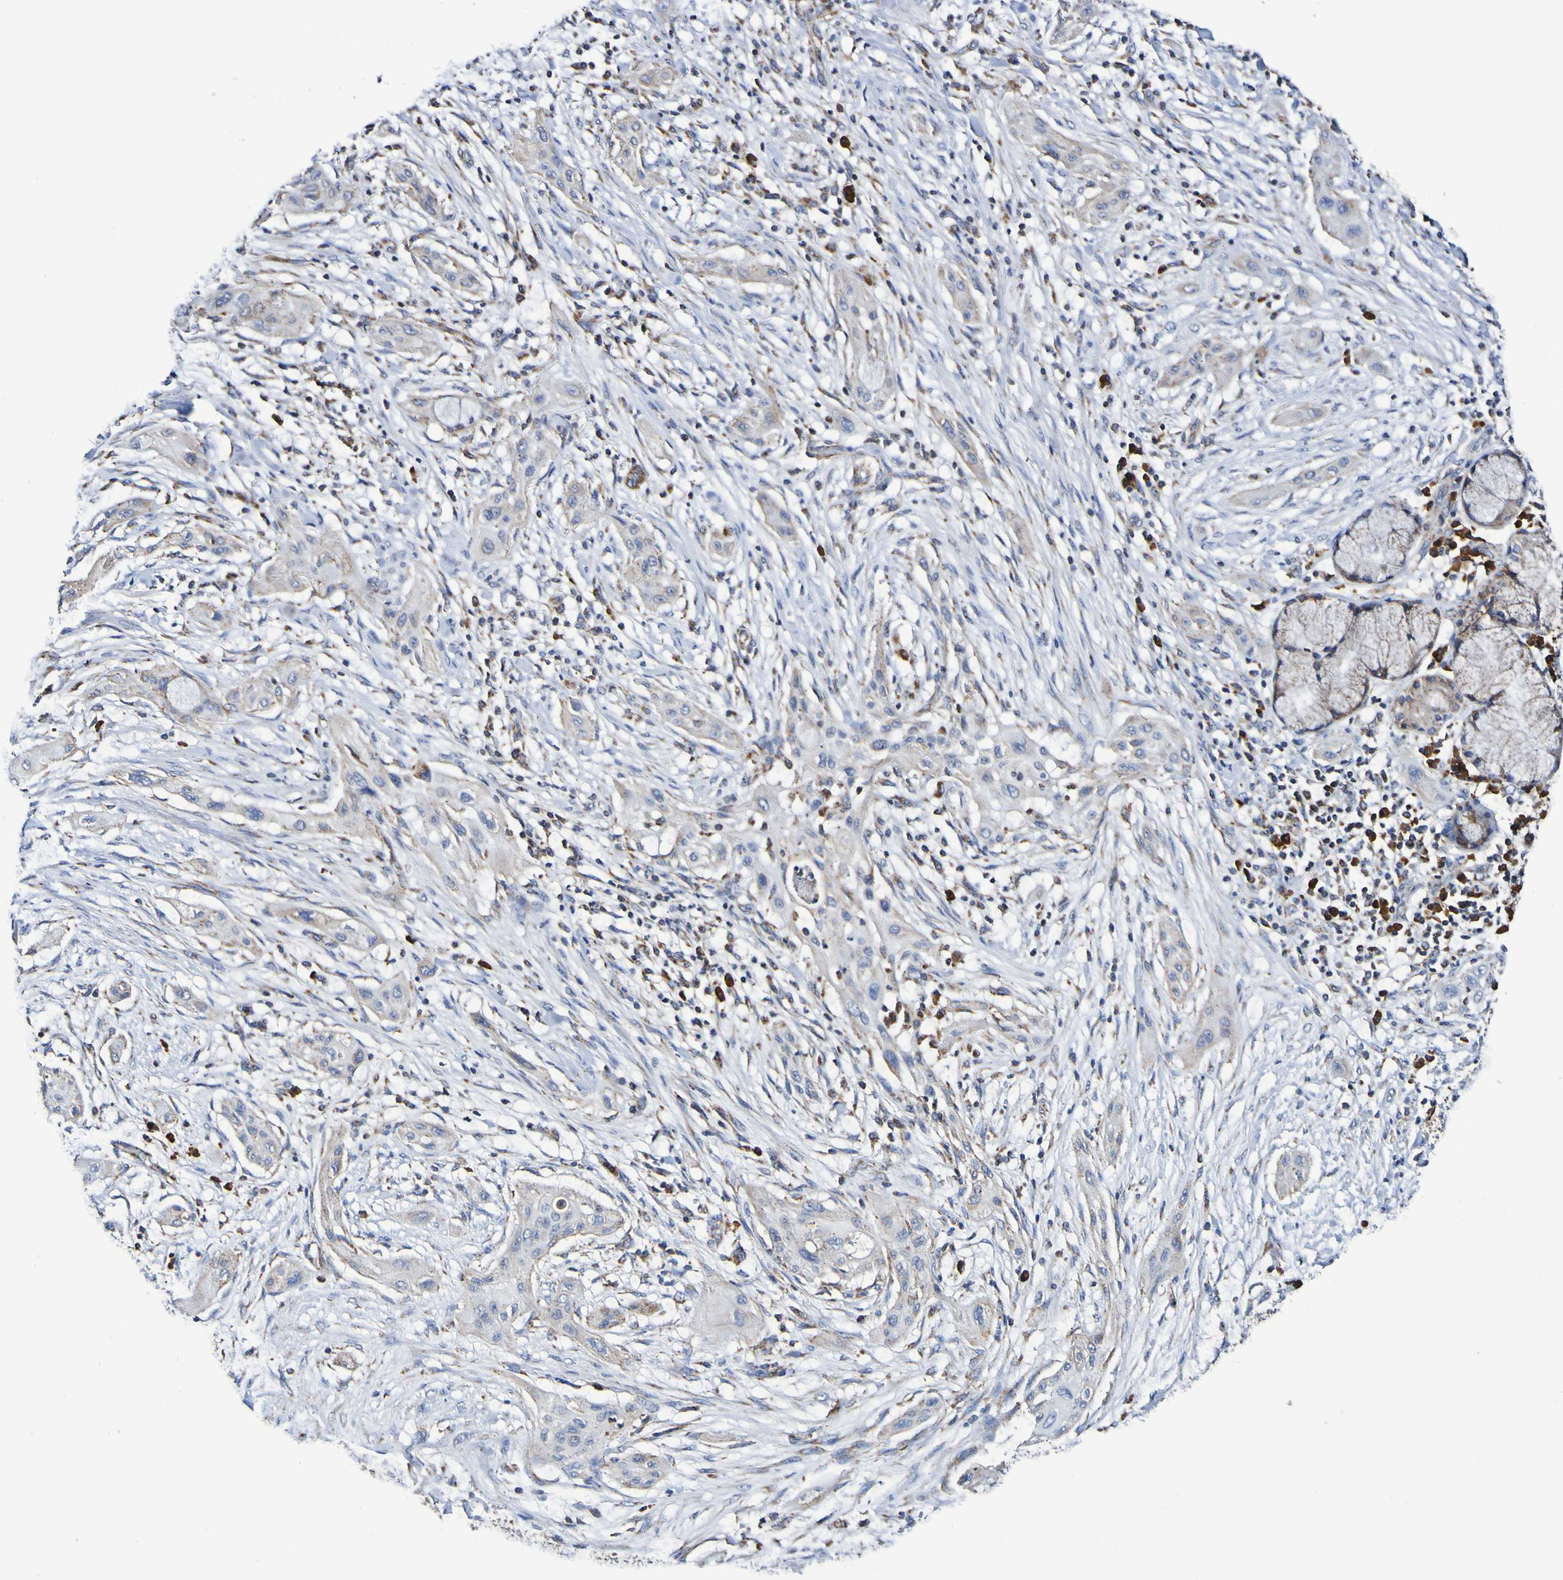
{"staining": {"intensity": "negative", "quantity": "none", "location": "none"}, "tissue": "lung cancer", "cell_type": "Tumor cells", "image_type": "cancer", "snomed": [{"axis": "morphology", "description": "Squamous cell carcinoma, NOS"}, {"axis": "topography", "description": "Lung"}], "caption": "Micrograph shows no protein expression in tumor cells of squamous cell carcinoma (lung) tissue.", "gene": "IL18R1", "patient": {"sex": "female", "age": 47}}